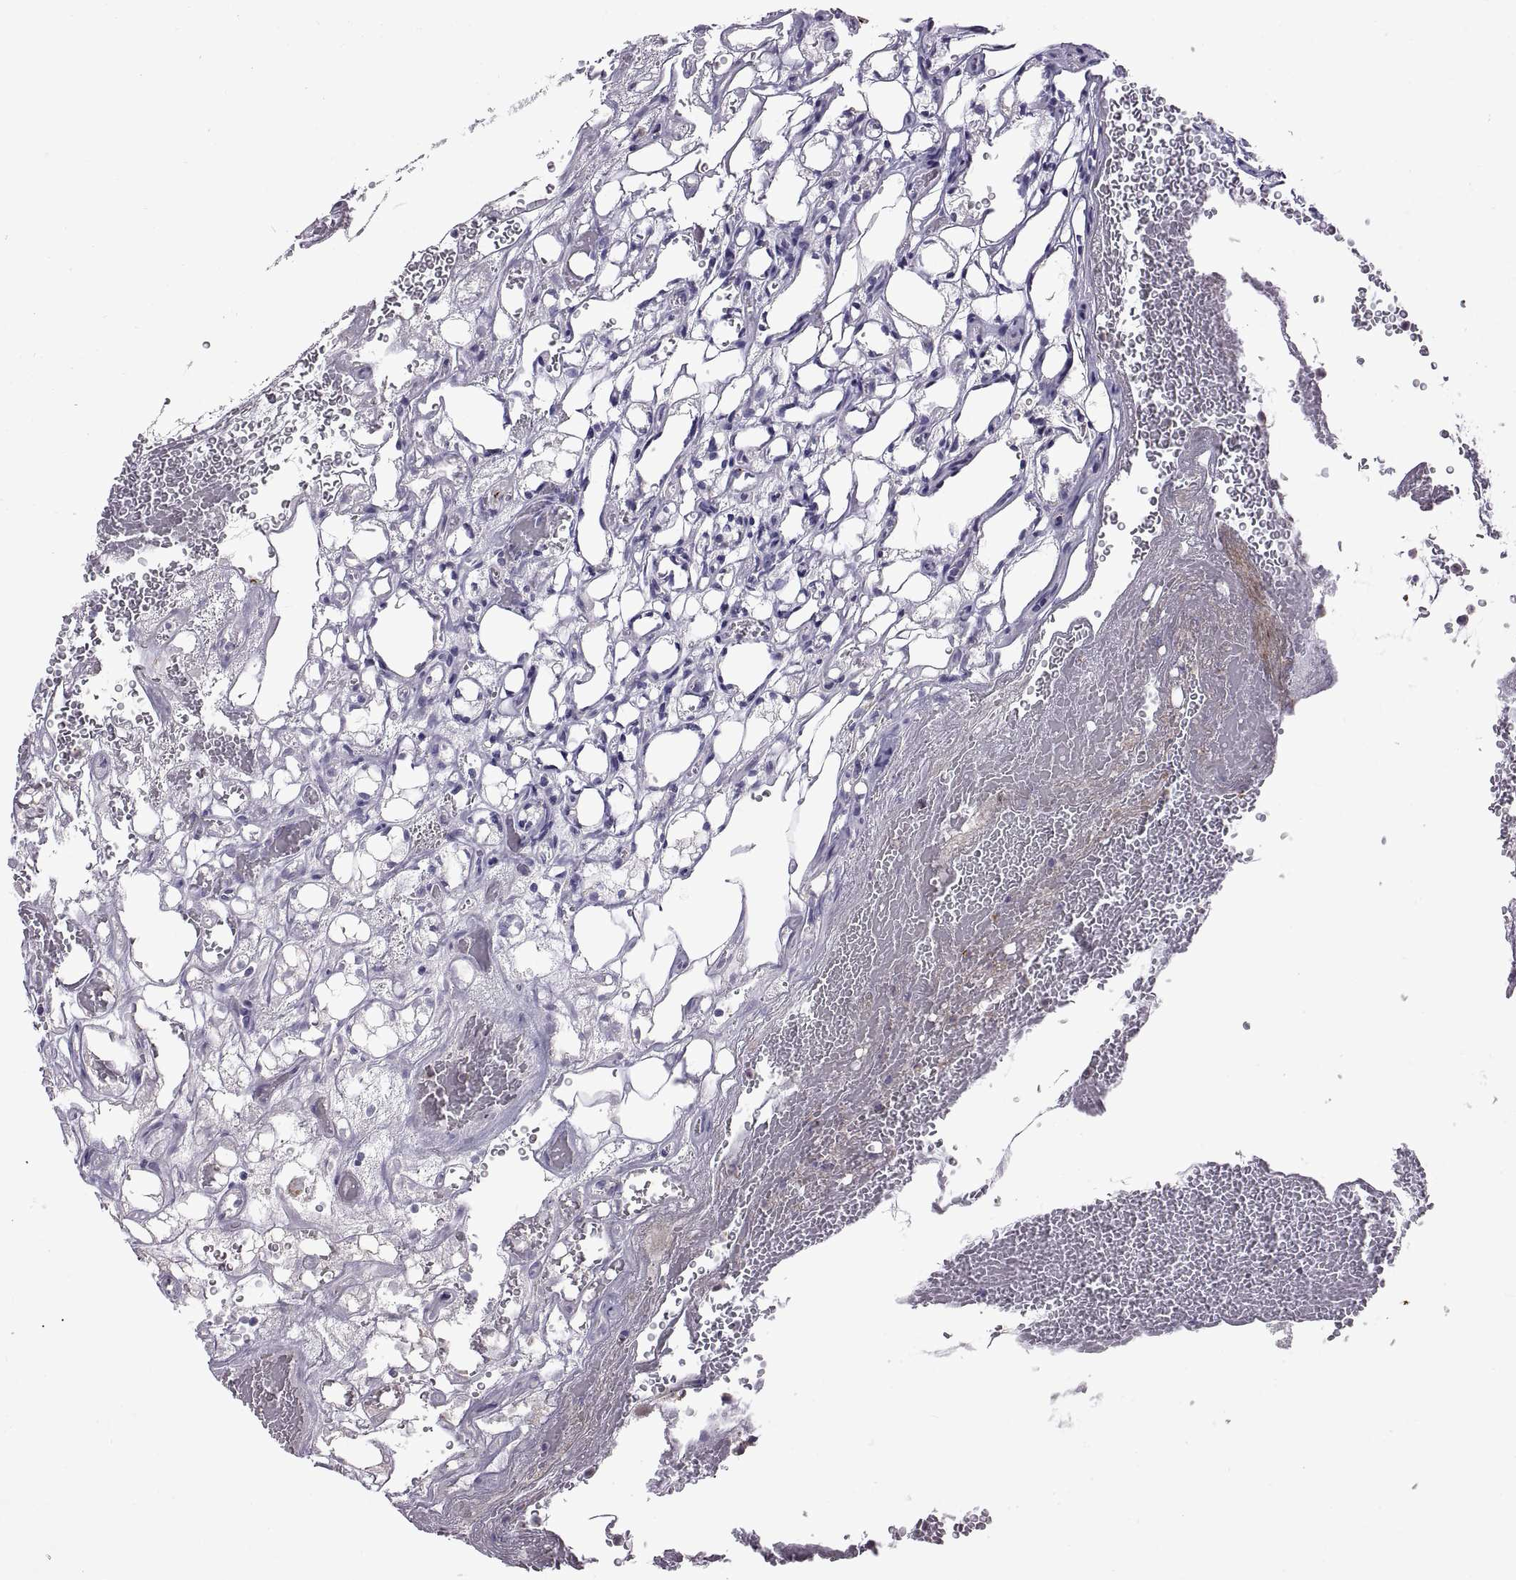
{"staining": {"intensity": "negative", "quantity": "none", "location": "none"}, "tissue": "renal cancer", "cell_type": "Tumor cells", "image_type": "cancer", "snomed": [{"axis": "morphology", "description": "Adenocarcinoma, NOS"}, {"axis": "topography", "description": "Kidney"}], "caption": "A high-resolution photomicrograph shows immunohistochemistry (IHC) staining of renal adenocarcinoma, which reveals no significant expression in tumor cells. The staining is performed using DAB brown chromogen with nuclei counter-stained in using hematoxylin.", "gene": "ARSL", "patient": {"sex": "female", "age": 69}}